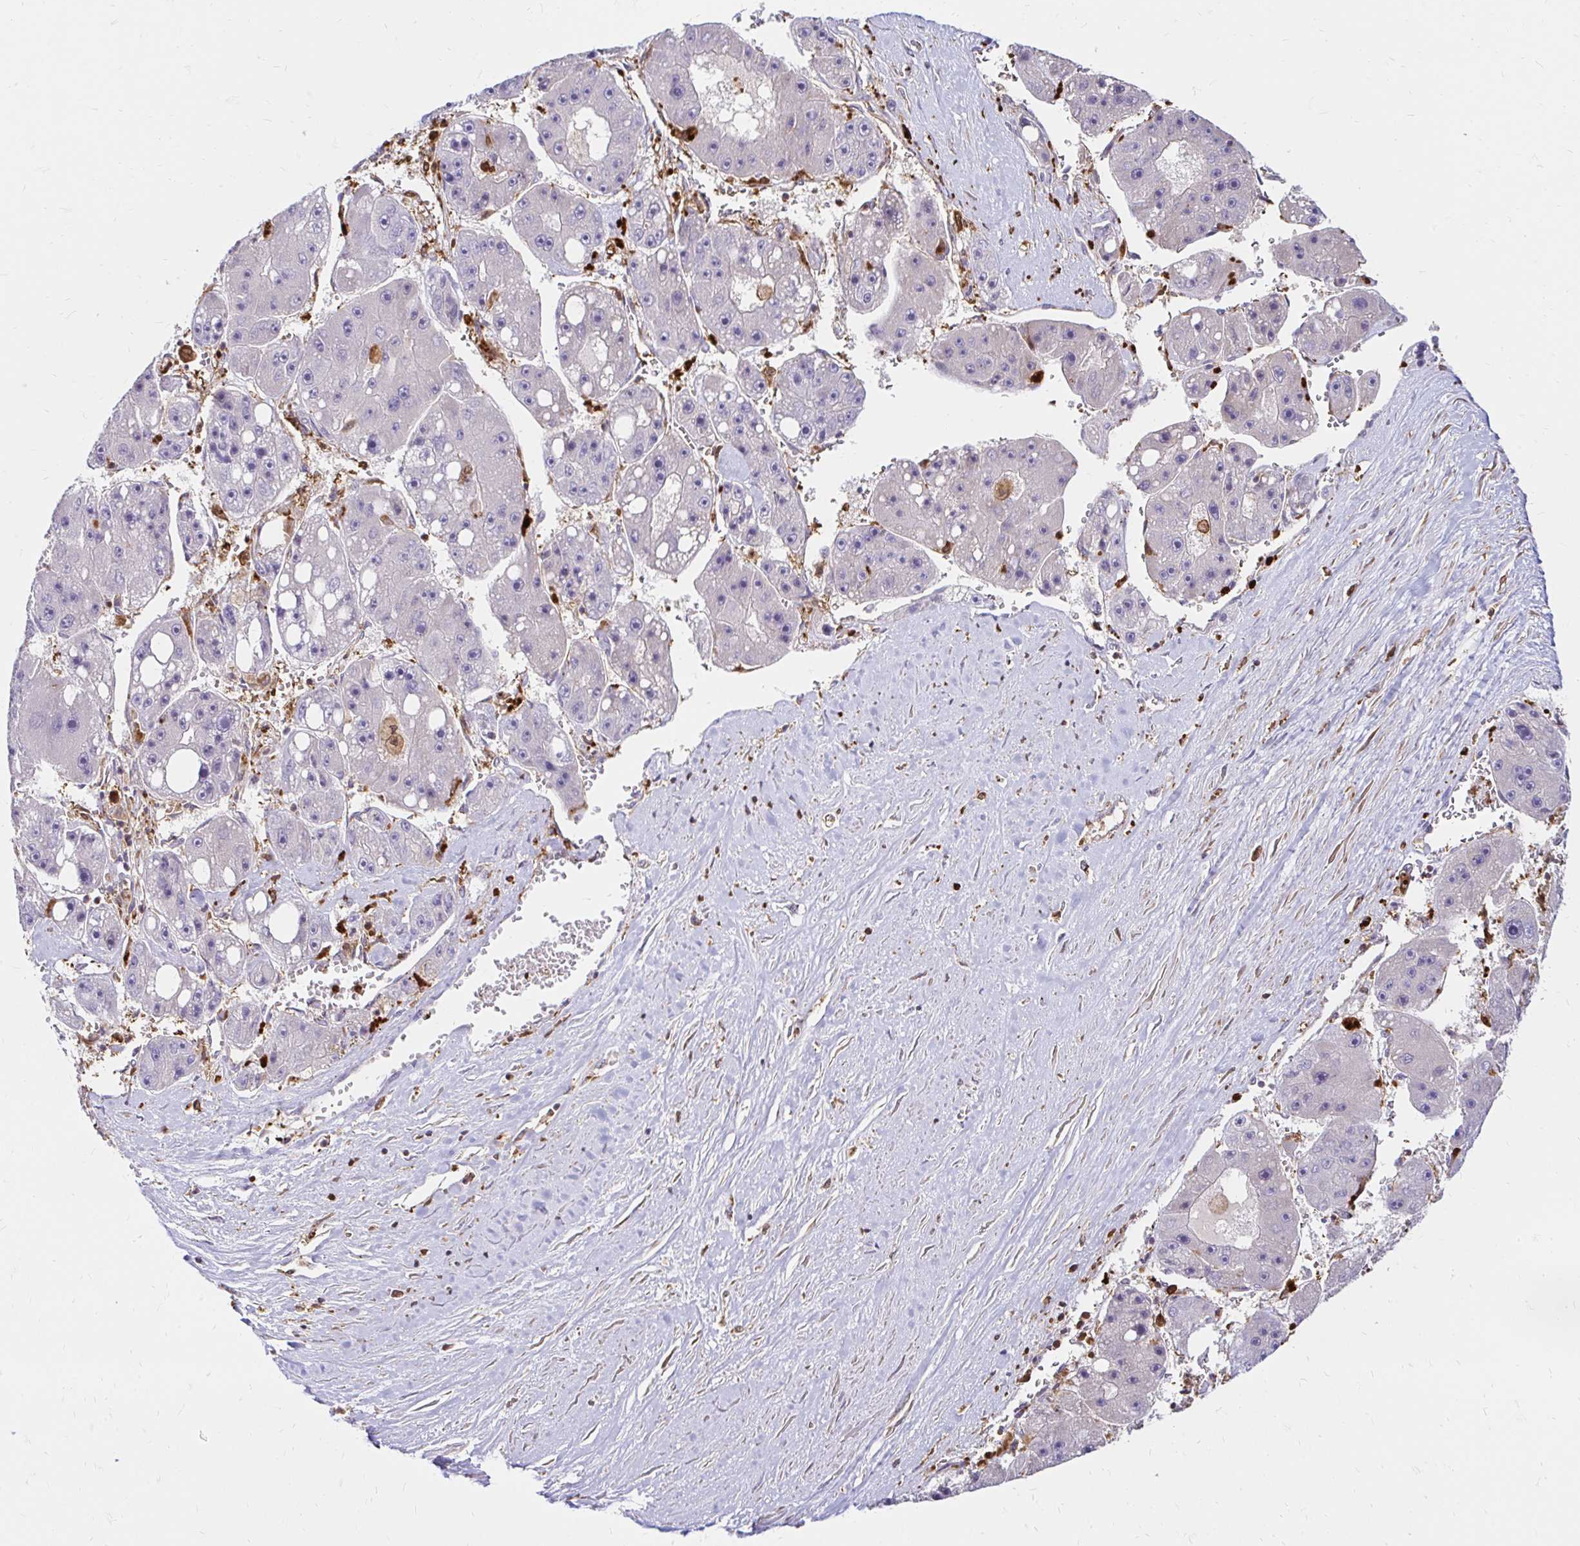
{"staining": {"intensity": "negative", "quantity": "none", "location": "none"}, "tissue": "liver cancer", "cell_type": "Tumor cells", "image_type": "cancer", "snomed": [{"axis": "morphology", "description": "Carcinoma, Hepatocellular, NOS"}, {"axis": "topography", "description": "Liver"}], "caption": "Liver hepatocellular carcinoma was stained to show a protein in brown. There is no significant staining in tumor cells.", "gene": "PYCARD", "patient": {"sex": "female", "age": 61}}